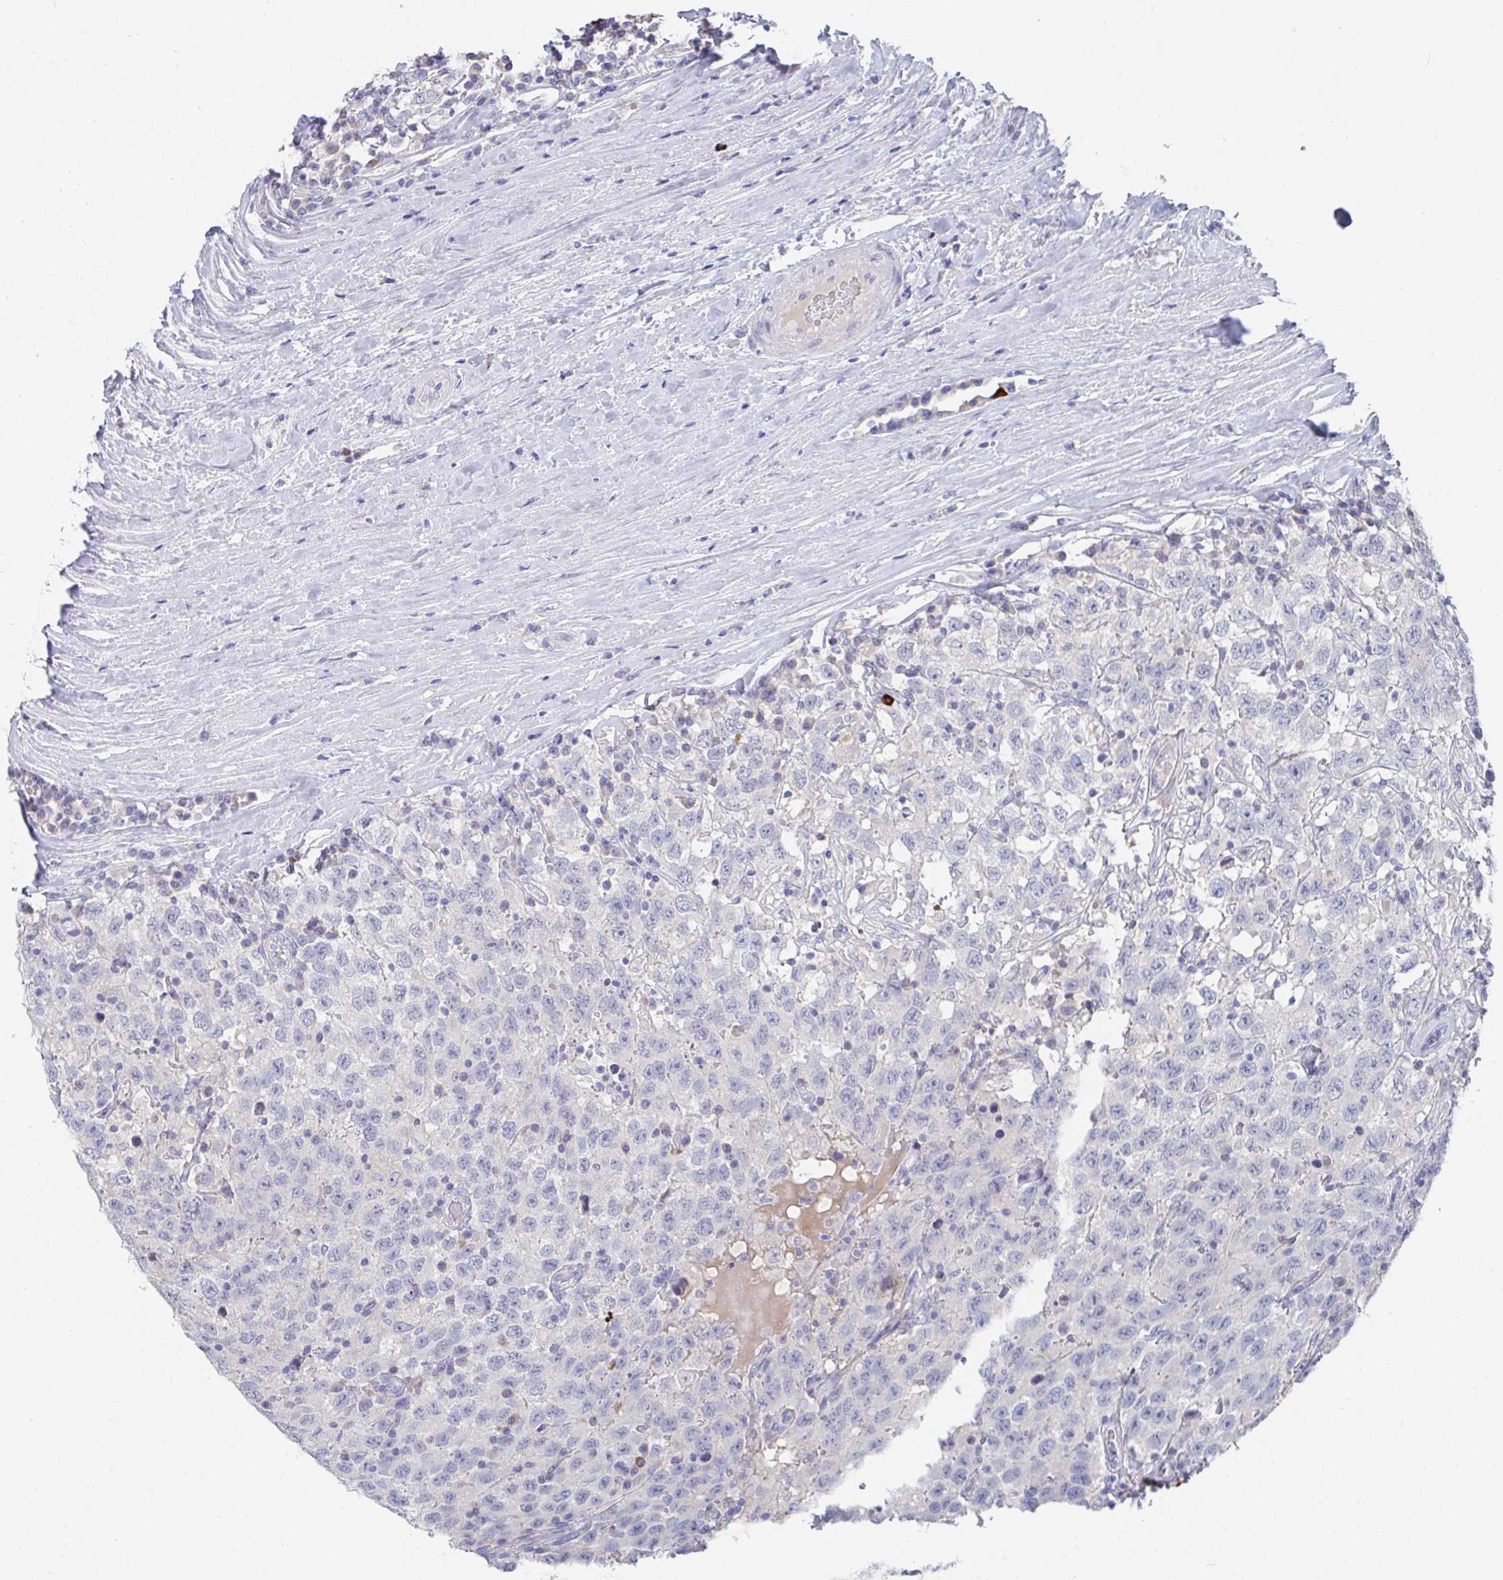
{"staining": {"intensity": "negative", "quantity": "none", "location": "none"}, "tissue": "testis cancer", "cell_type": "Tumor cells", "image_type": "cancer", "snomed": [{"axis": "morphology", "description": "Seminoma, NOS"}, {"axis": "topography", "description": "Testis"}], "caption": "Photomicrograph shows no significant protein positivity in tumor cells of testis seminoma.", "gene": "KCNK5", "patient": {"sex": "male", "age": 41}}